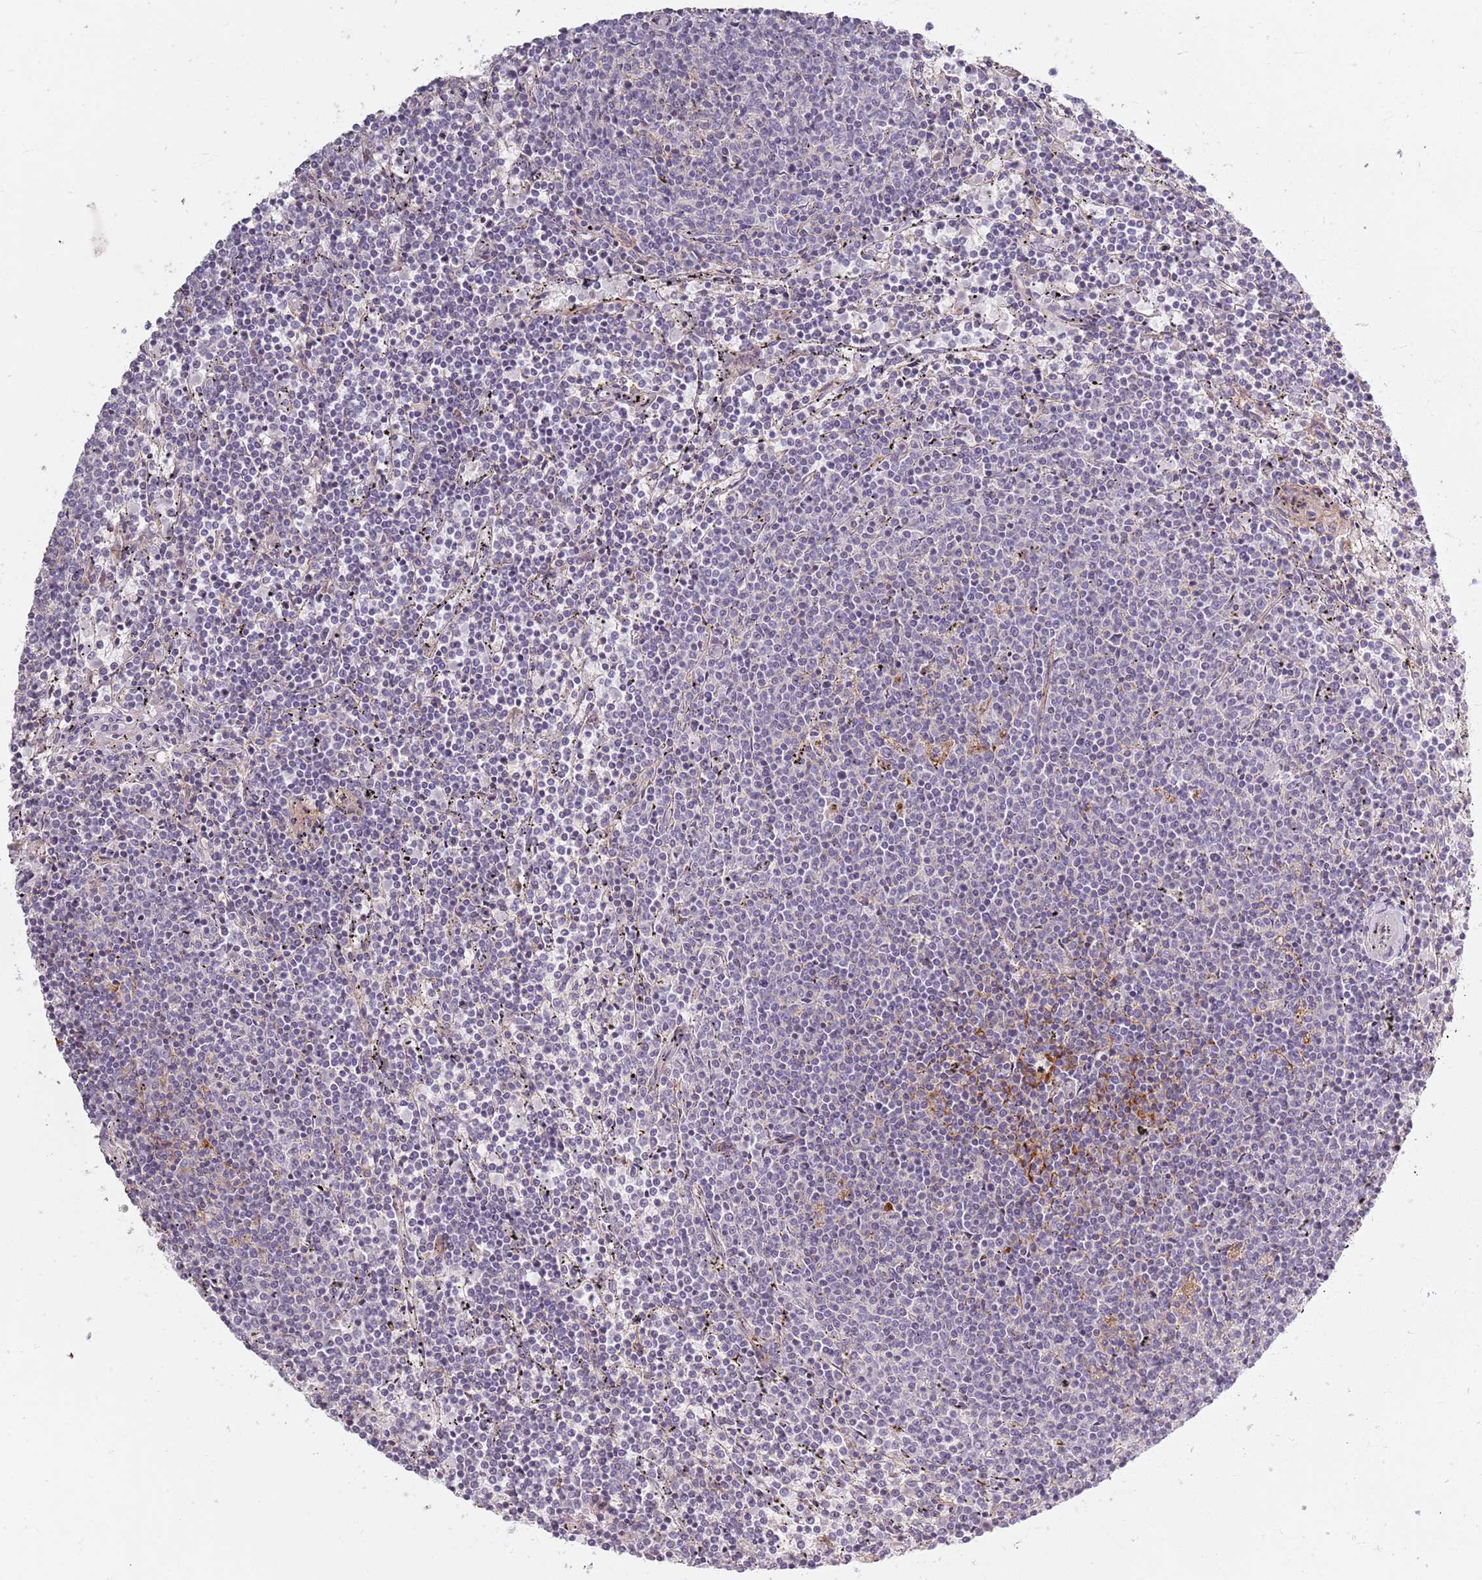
{"staining": {"intensity": "negative", "quantity": "none", "location": "none"}, "tissue": "lymphoma", "cell_type": "Tumor cells", "image_type": "cancer", "snomed": [{"axis": "morphology", "description": "Malignant lymphoma, non-Hodgkin's type, Low grade"}, {"axis": "topography", "description": "Spleen"}], "caption": "Immunohistochemistry (IHC) of lymphoma displays no expression in tumor cells. Brightfield microscopy of immunohistochemistry (IHC) stained with DAB (3,3'-diaminobenzidine) (brown) and hematoxylin (blue), captured at high magnification.", "gene": "SYNGR3", "patient": {"sex": "female", "age": 50}}